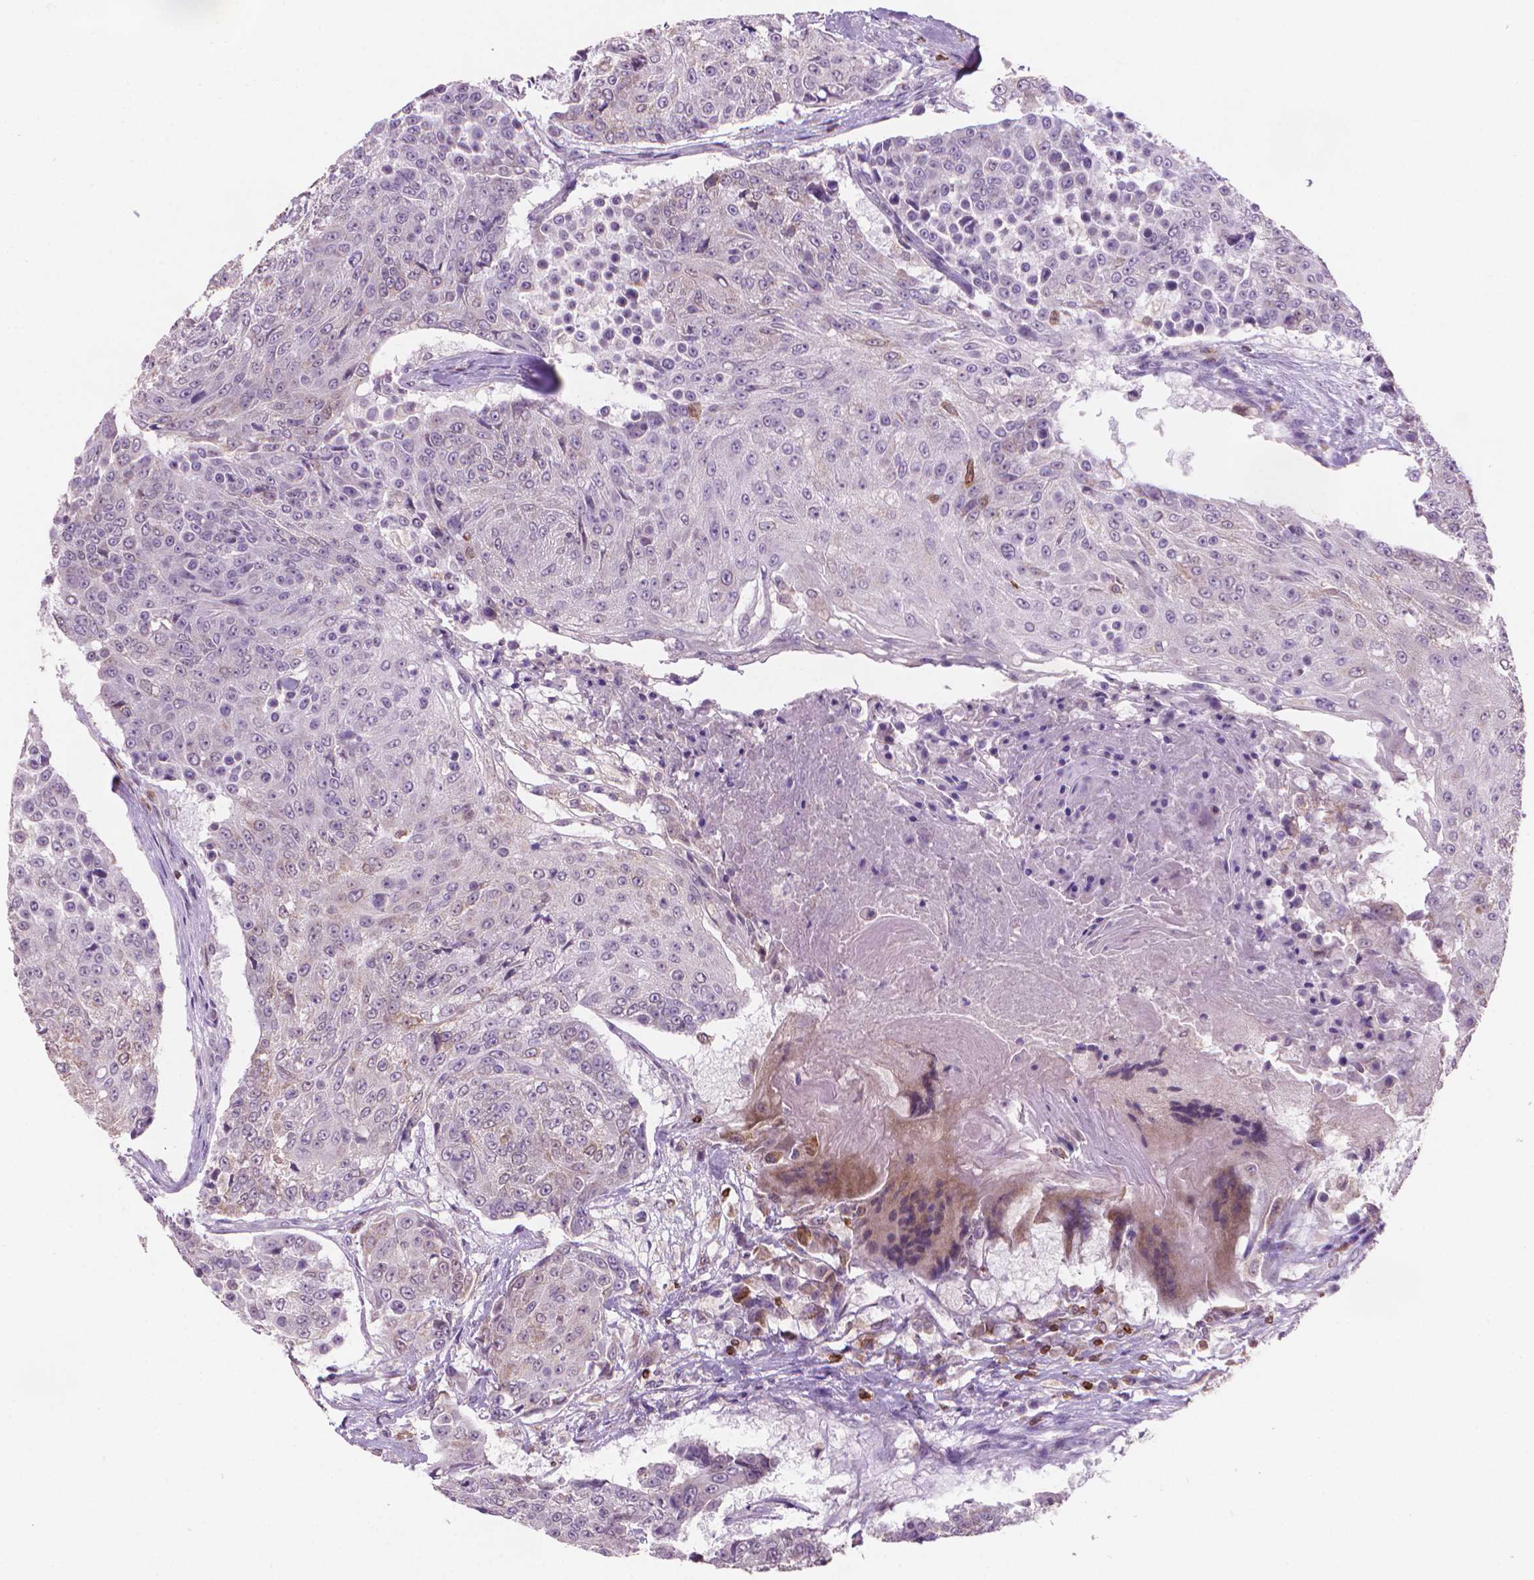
{"staining": {"intensity": "negative", "quantity": "none", "location": "none"}, "tissue": "urothelial cancer", "cell_type": "Tumor cells", "image_type": "cancer", "snomed": [{"axis": "morphology", "description": "Urothelial carcinoma, High grade"}, {"axis": "topography", "description": "Urinary bladder"}], "caption": "High-grade urothelial carcinoma stained for a protein using IHC demonstrates no expression tumor cells.", "gene": "BCL2", "patient": {"sex": "female", "age": 63}}